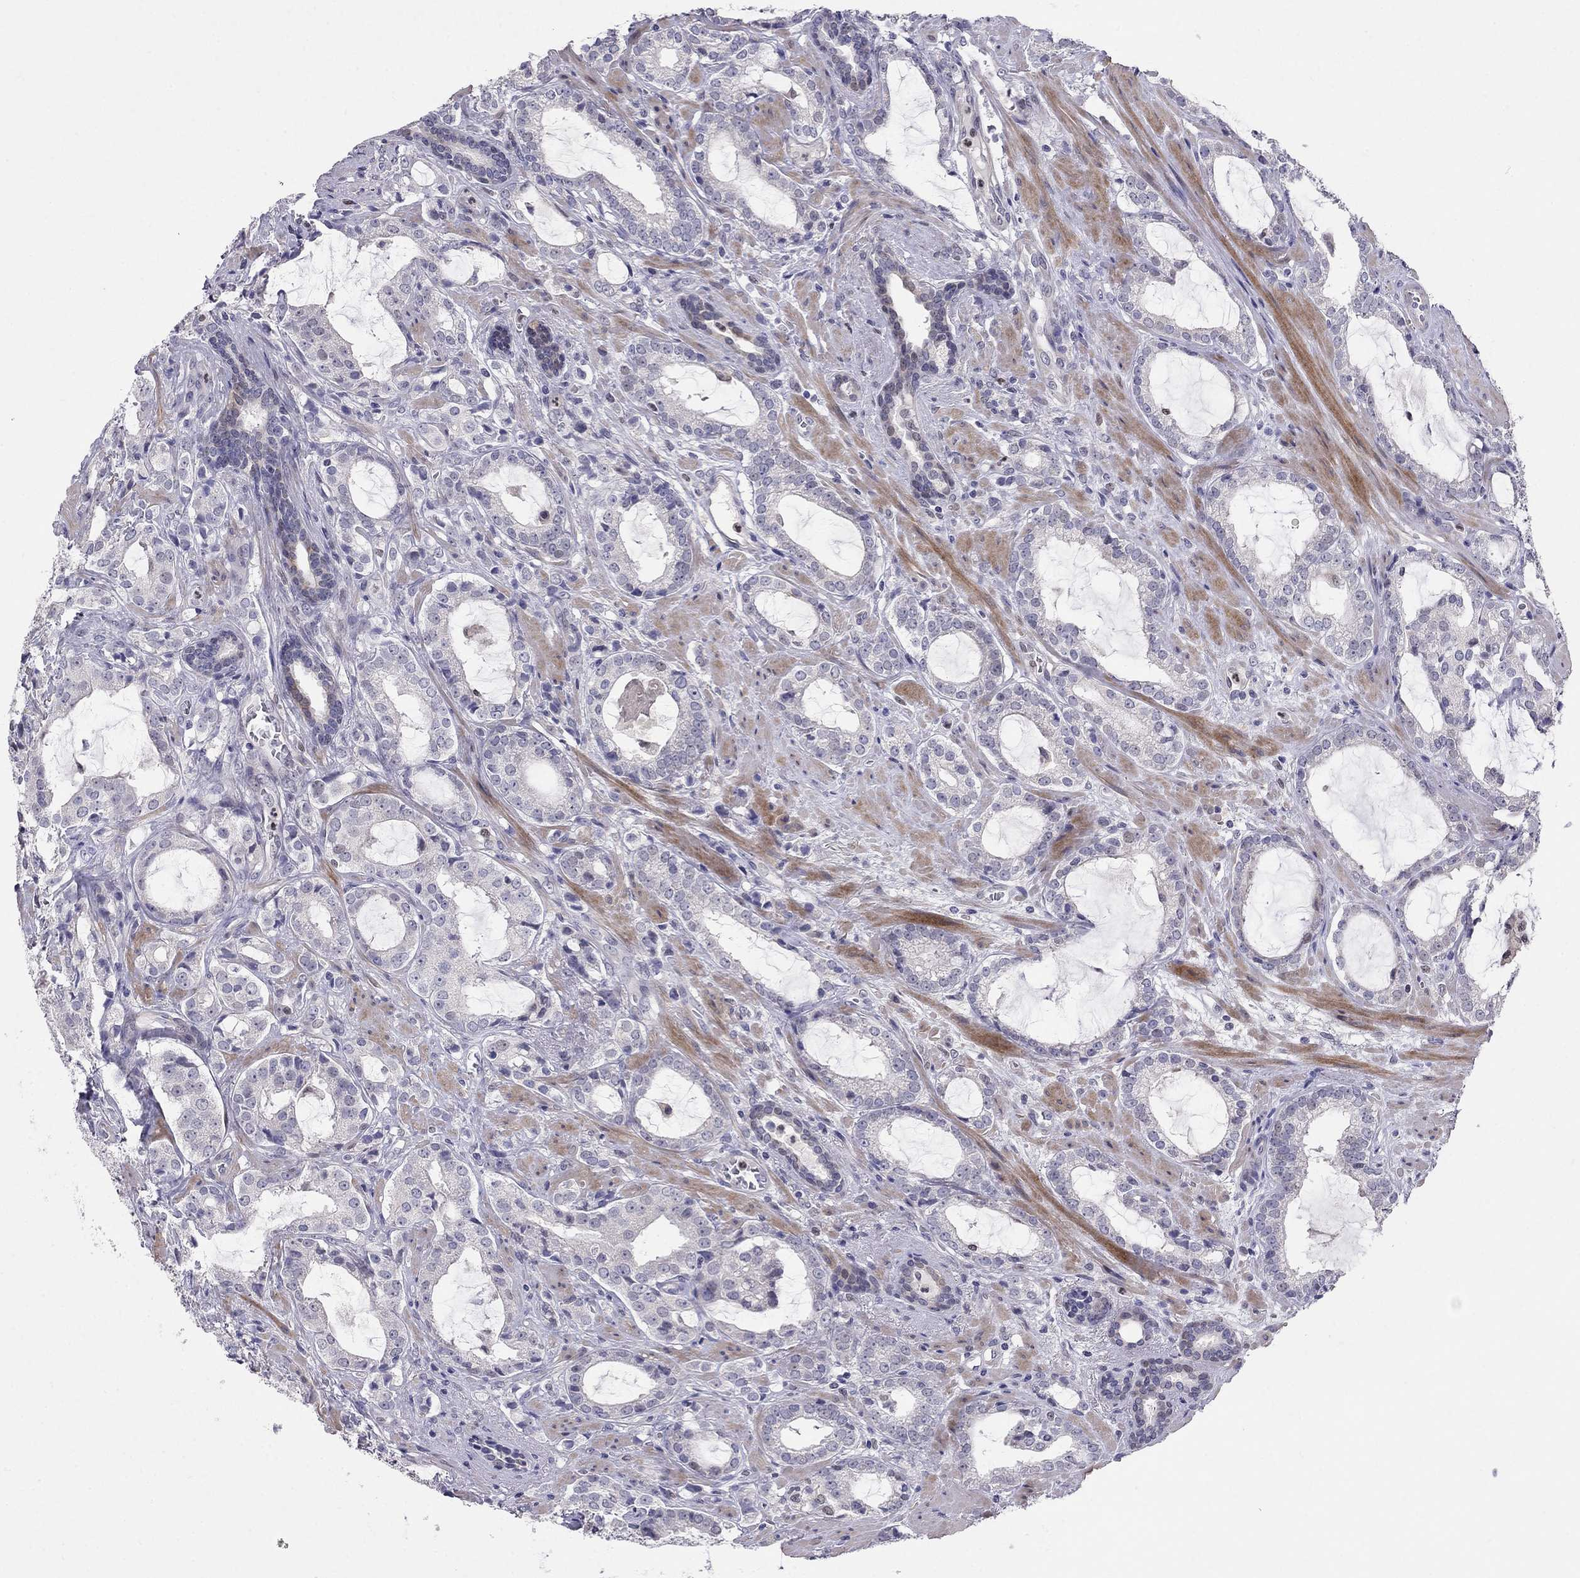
{"staining": {"intensity": "negative", "quantity": "none", "location": "none"}, "tissue": "prostate cancer", "cell_type": "Tumor cells", "image_type": "cancer", "snomed": [{"axis": "morphology", "description": "Adenocarcinoma, NOS"}, {"axis": "topography", "description": "Prostate"}], "caption": "Prostate adenocarcinoma was stained to show a protein in brown. There is no significant expression in tumor cells.", "gene": "LRRC39", "patient": {"sex": "male", "age": 66}}